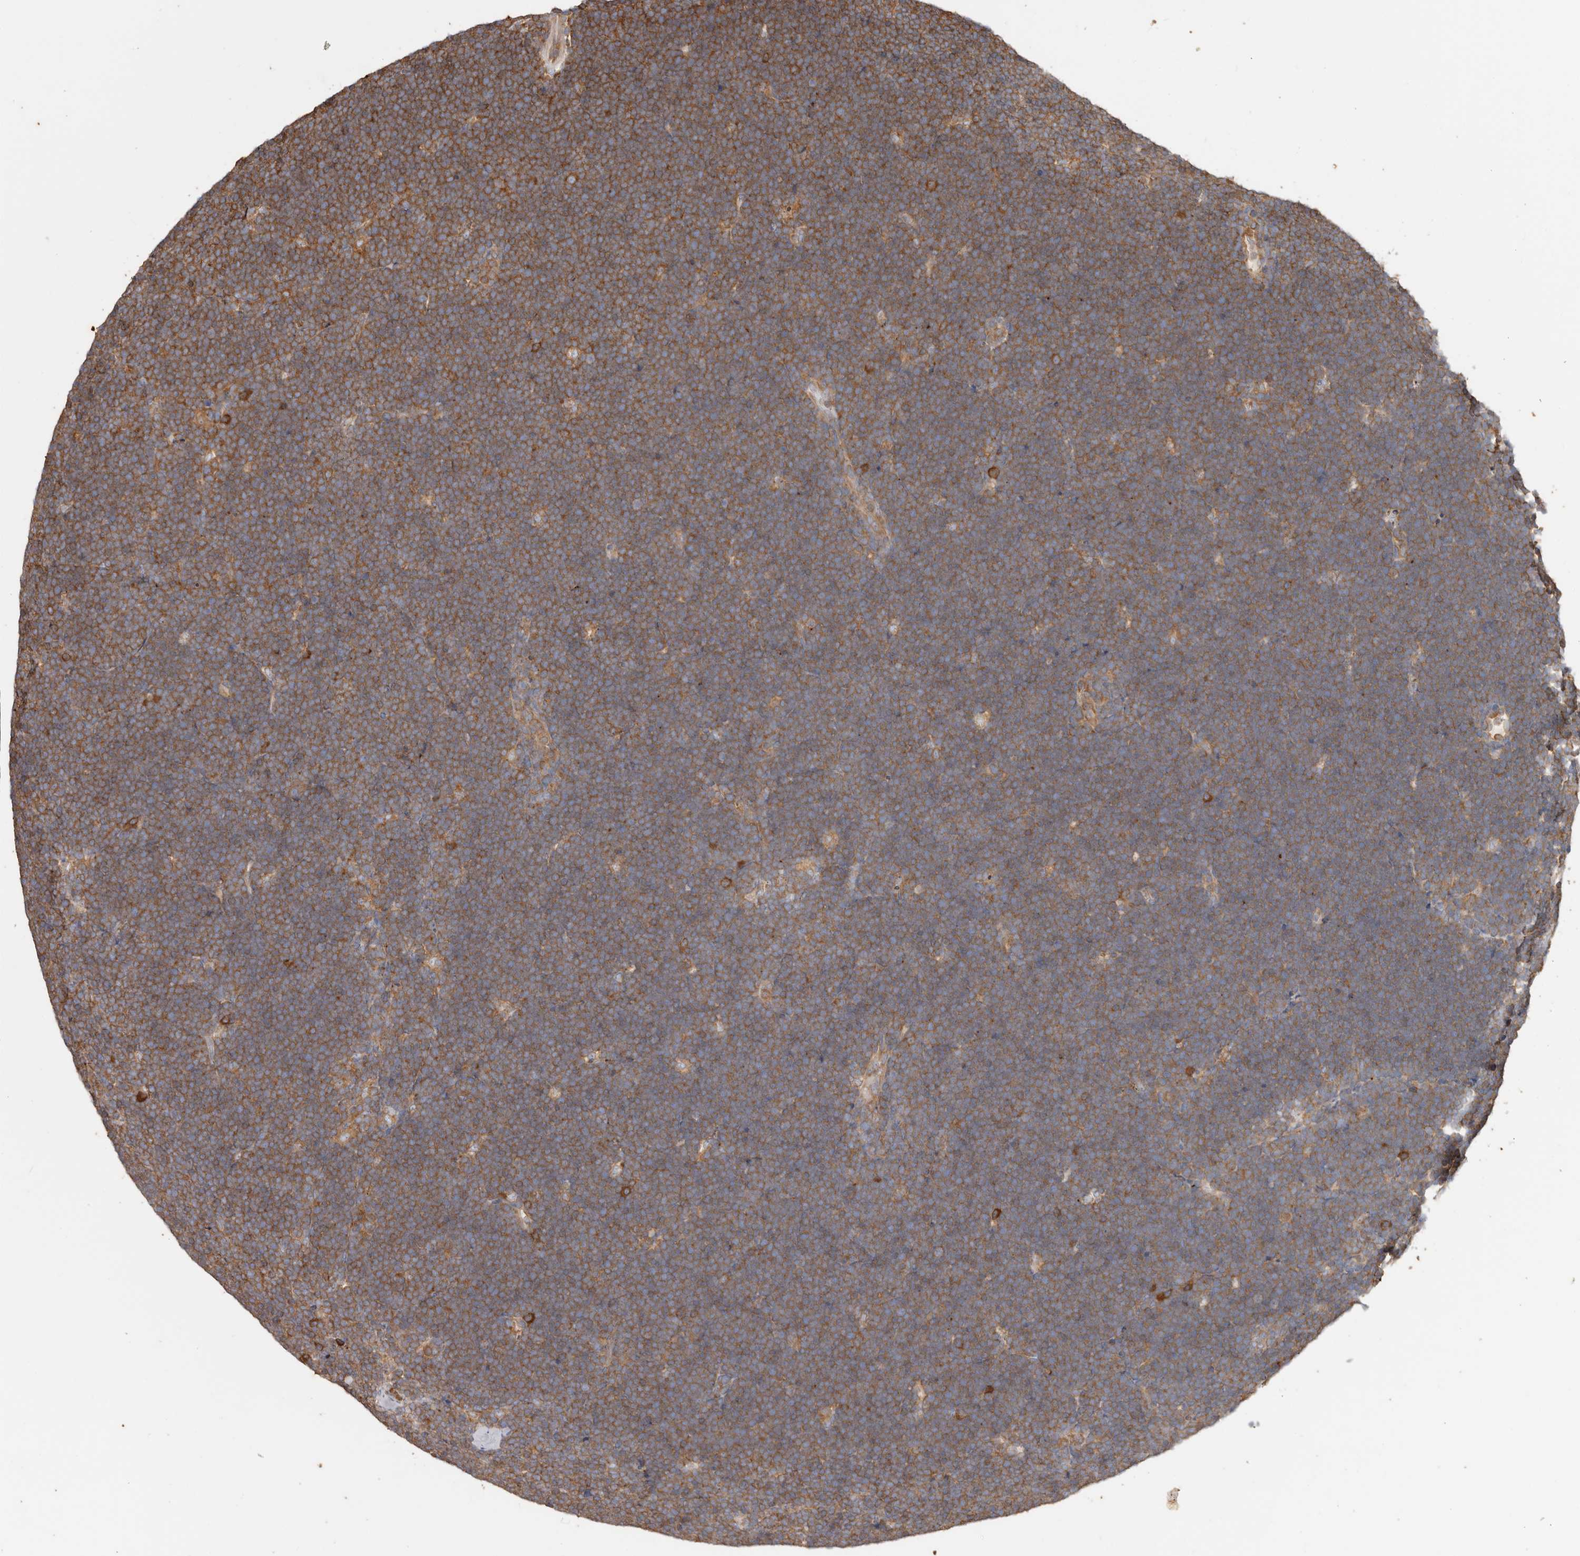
{"staining": {"intensity": "strong", "quantity": ">75%", "location": "cytoplasmic/membranous"}, "tissue": "lymphoma", "cell_type": "Tumor cells", "image_type": "cancer", "snomed": [{"axis": "morphology", "description": "Malignant lymphoma, non-Hodgkin's type, High grade"}, {"axis": "topography", "description": "Lymph node"}], "caption": "The image reveals staining of lymphoma, revealing strong cytoplasmic/membranous protein expression (brown color) within tumor cells.", "gene": "EPRS1", "patient": {"sex": "male", "age": 13}}